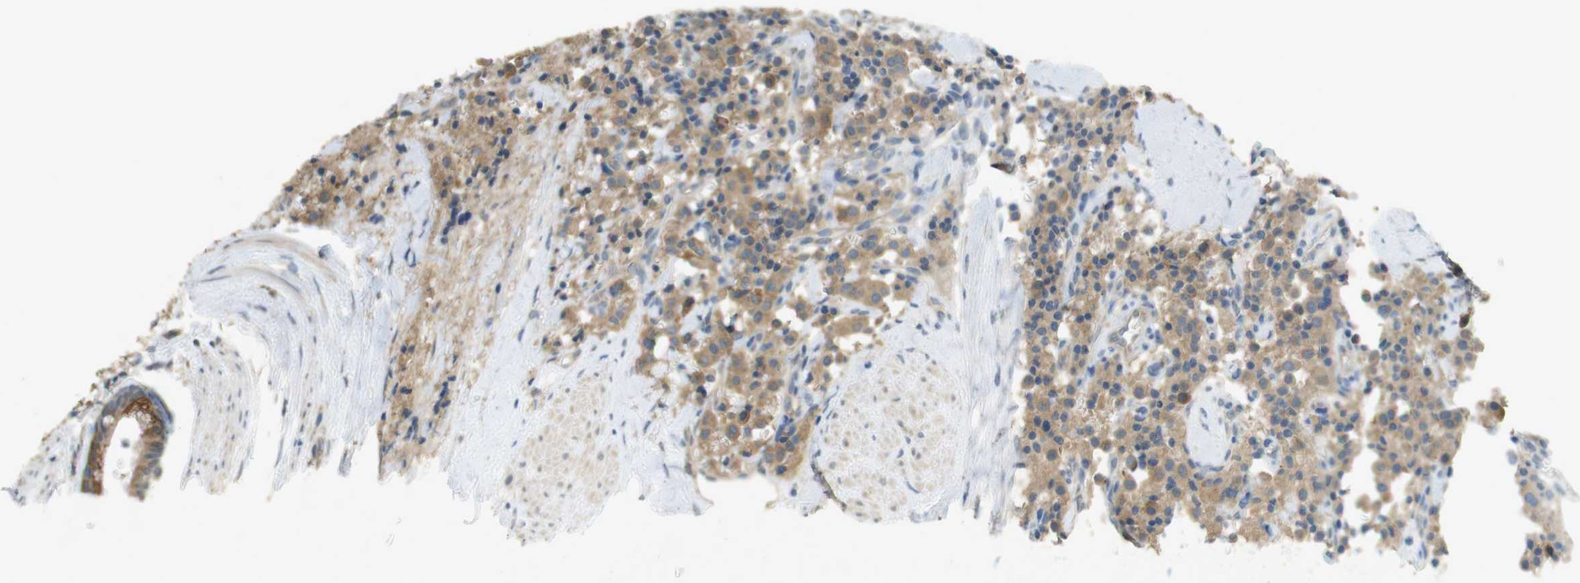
{"staining": {"intensity": "moderate", "quantity": ">75%", "location": "cytoplasmic/membranous"}, "tissue": "carcinoid", "cell_type": "Tumor cells", "image_type": "cancer", "snomed": [{"axis": "morphology", "description": "Carcinoid, malignant, NOS"}, {"axis": "topography", "description": "Lung"}], "caption": "IHC image of neoplastic tissue: carcinoid (malignant) stained using immunohistochemistry exhibits medium levels of moderate protein expression localized specifically in the cytoplasmic/membranous of tumor cells, appearing as a cytoplasmic/membranous brown color.", "gene": "ZDHHC20", "patient": {"sex": "male", "age": 30}}